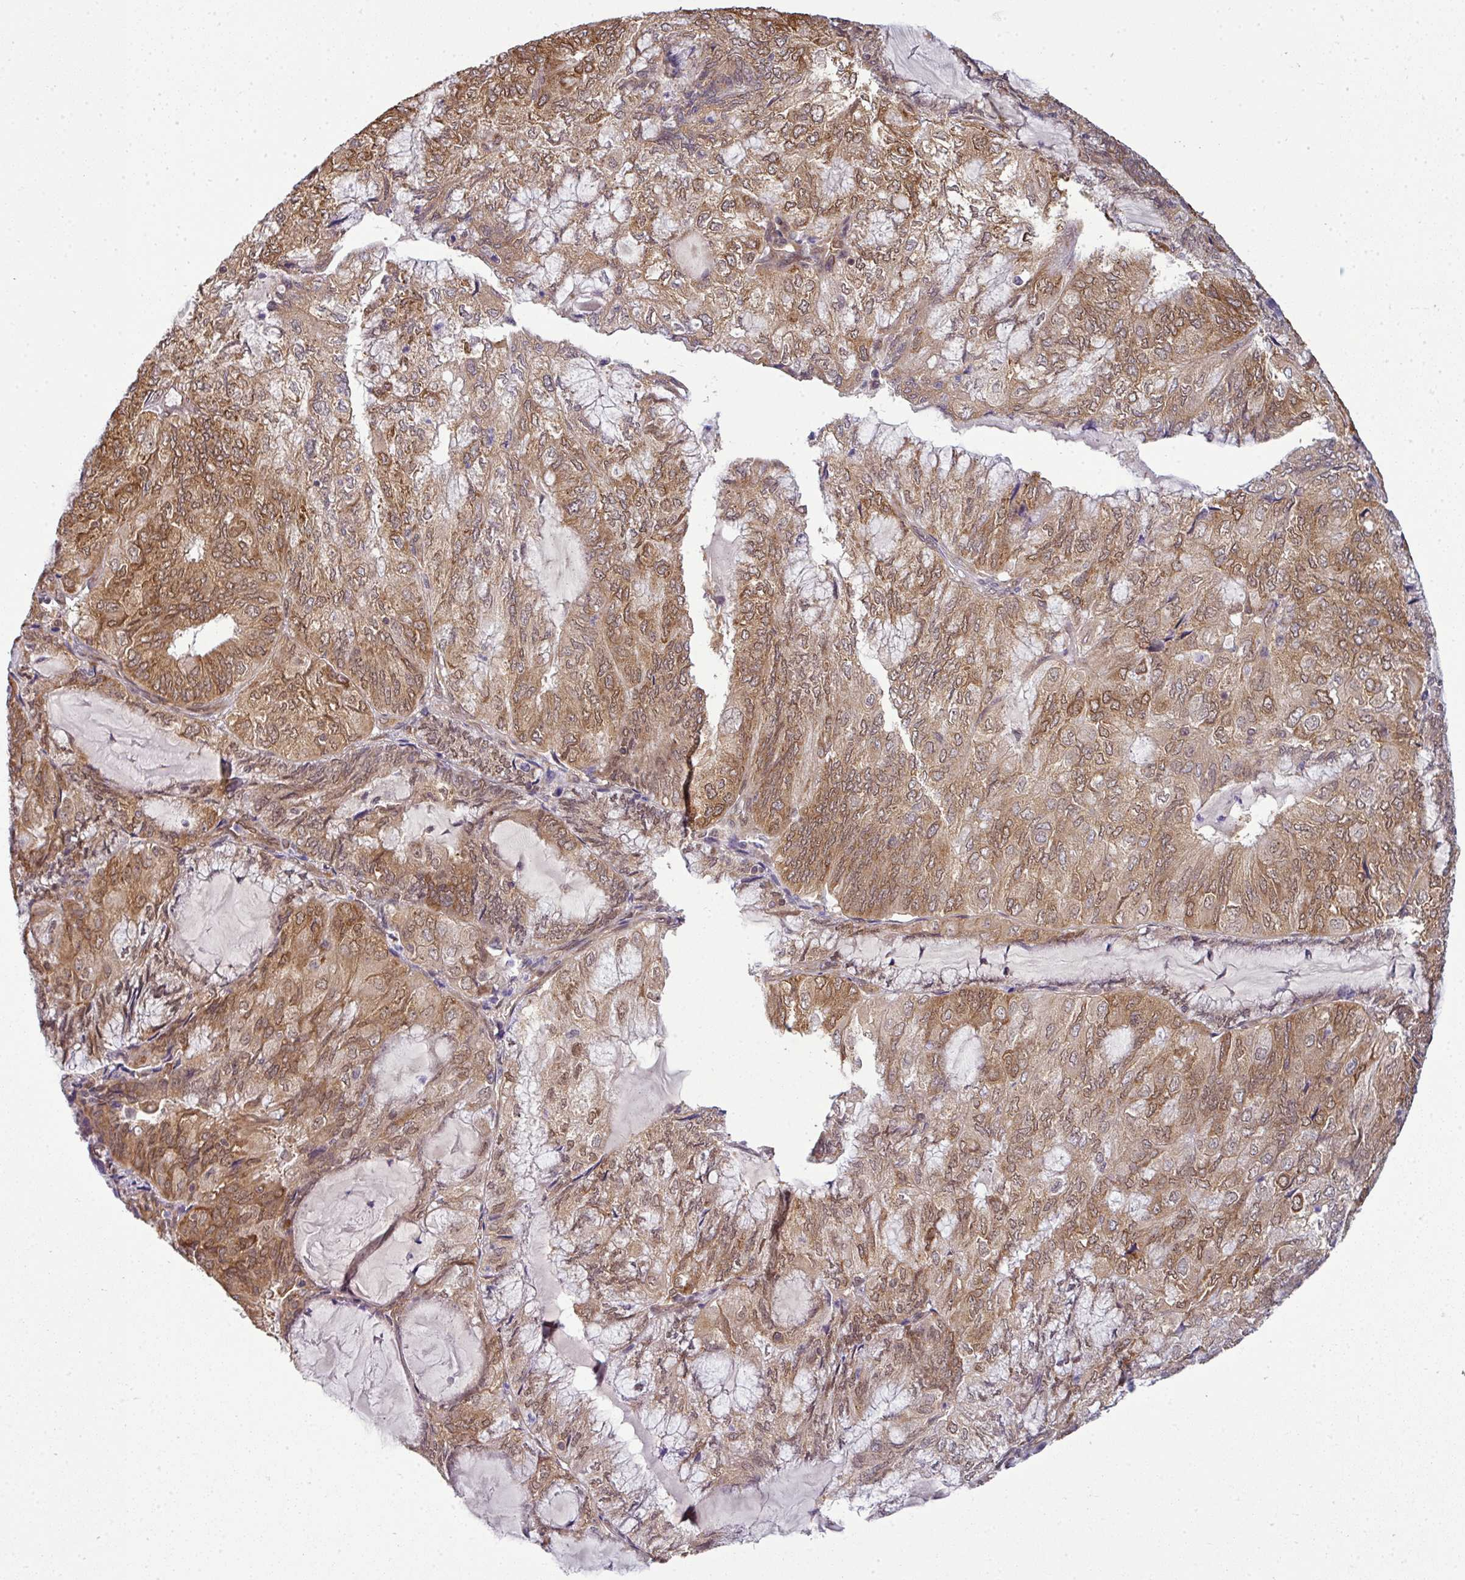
{"staining": {"intensity": "moderate", "quantity": ">75%", "location": "cytoplasmic/membranous,nuclear"}, "tissue": "endometrial cancer", "cell_type": "Tumor cells", "image_type": "cancer", "snomed": [{"axis": "morphology", "description": "Adenocarcinoma, NOS"}, {"axis": "topography", "description": "Endometrium"}], "caption": "Immunohistochemistry (IHC) (DAB (3,3'-diaminobenzidine)) staining of endometrial cancer (adenocarcinoma) displays moderate cytoplasmic/membranous and nuclear protein expression in about >75% of tumor cells. (brown staining indicates protein expression, while blue staining denotes nuclei).", "gene": "RBM4B", "patient": {"sex": "female", "age": 81}}